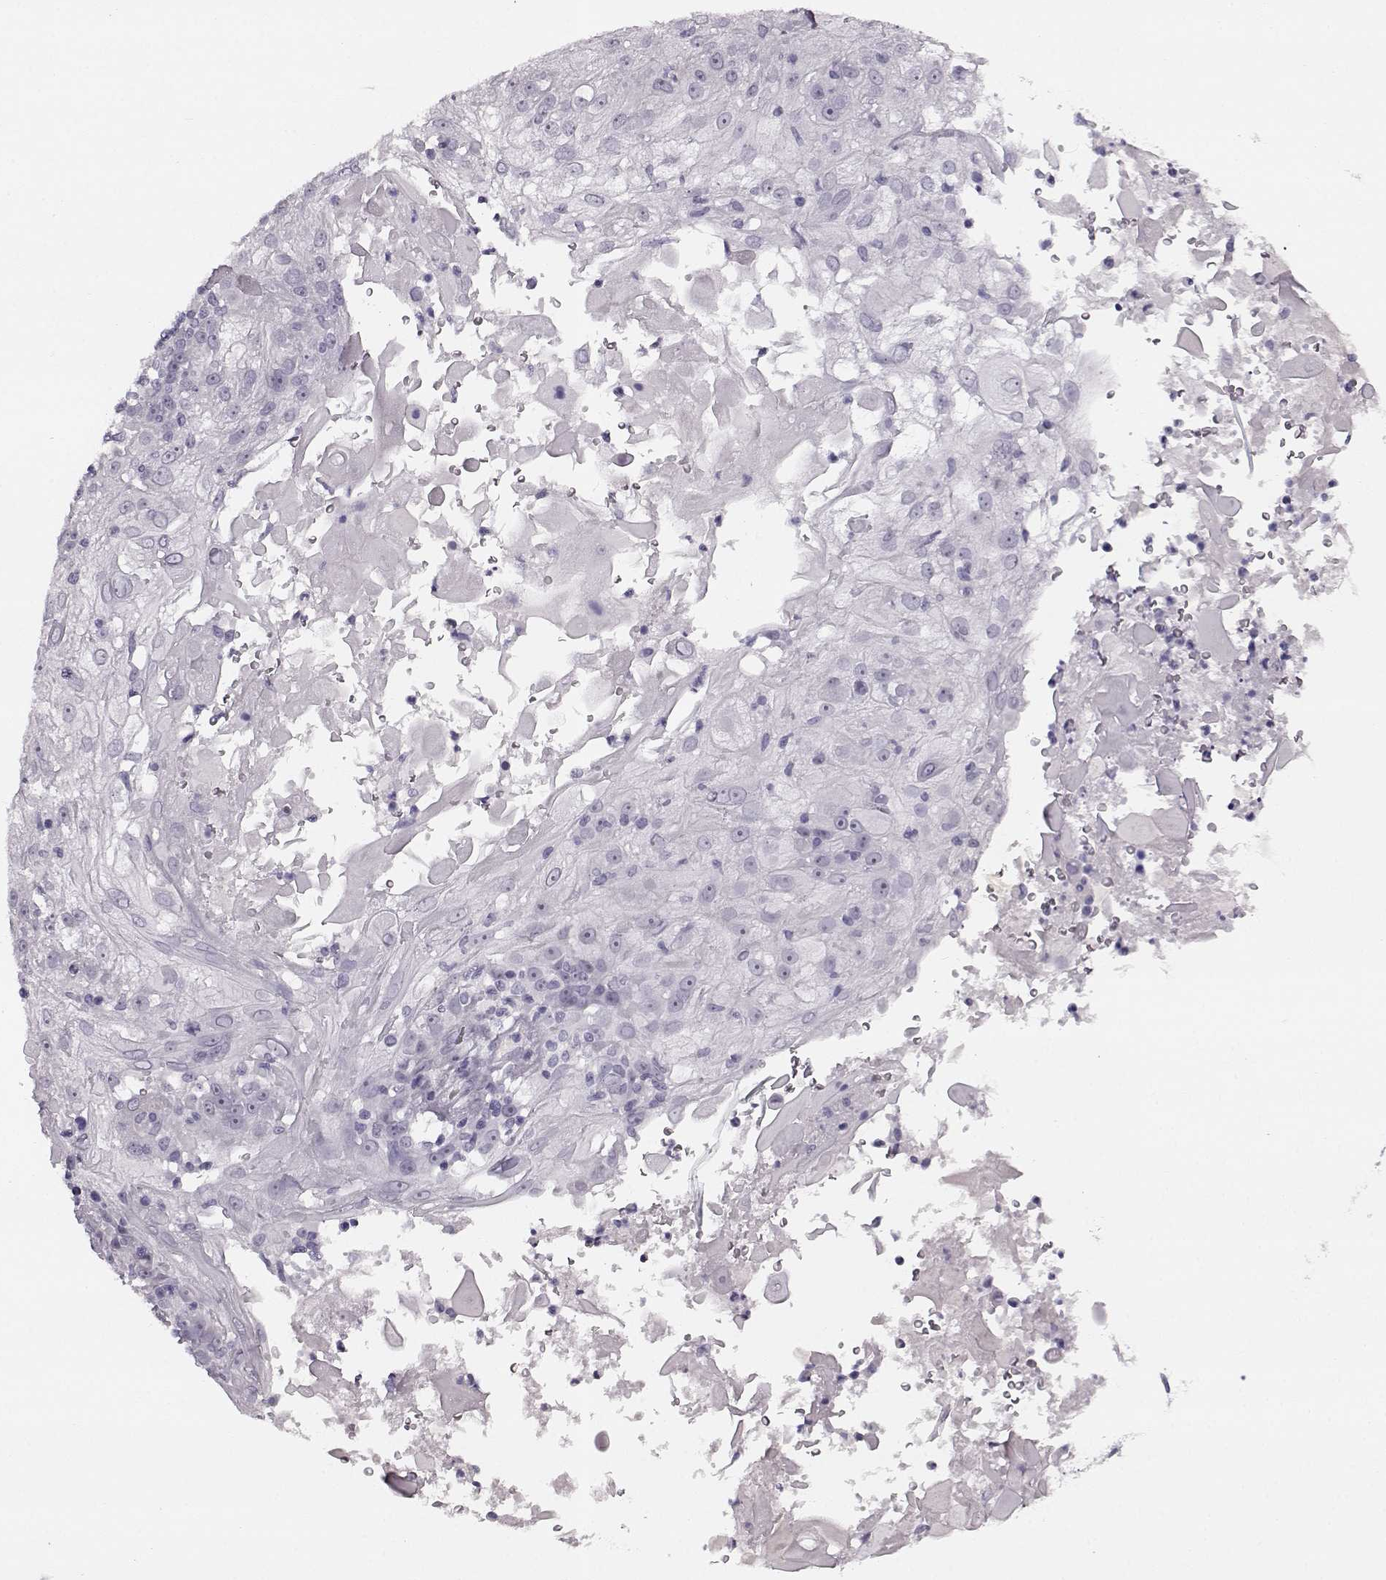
{"staining": {"intensity": "negative", "quantity": "none", "location": "none"}, "tissue": "skin cancer", "cell_type": "Tumor cells", "image_type": "cancer", "snomed": [{"axis": "morphology", "description": "Normal tissue, NOS"}, {"axis": "morphology", "description": "Squamous cell carcinoma, NOS"}, {"axis": "topography", "description": "Skin"}], "caption": "DAB immunohistochemical staining of human skin cancer demonstrates no significant staining in tumor cells.", "gene": "PRPH2", "patient": {"sex": "female", "age": 83}}